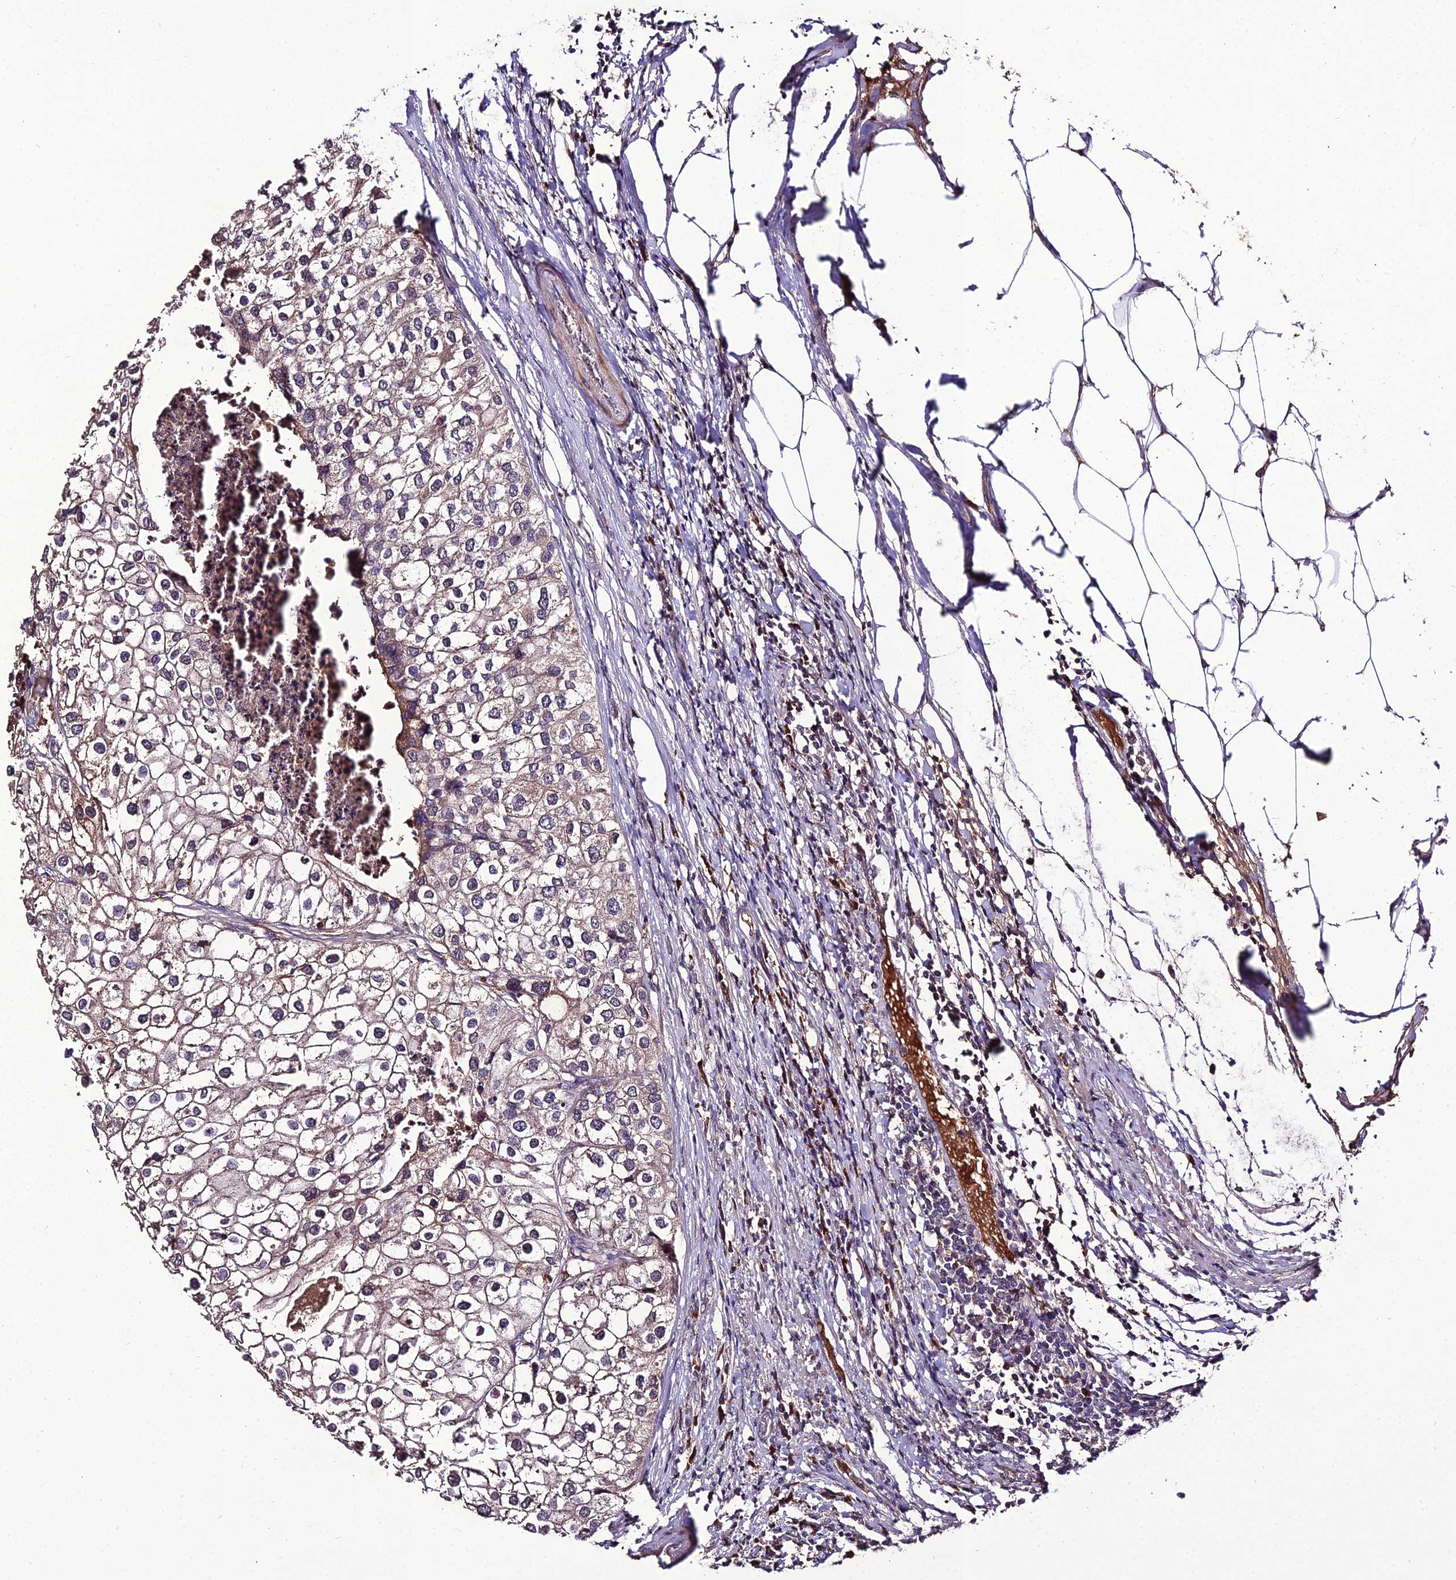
{"staining": {"intensity": "weak", "quantity": "25%-75%", "location": "cytoplasmic/membranous"}, "tissue": "urothelial cancer", "cell_type": "Tumor cells", "image_type": "cancer", "snomed": [{"axis": "morphology", "description": "Urothelial carcinoma, High grade"}, {"axis": "topography", "description": "Urinary bladder"}], "caption": "High-power microscopy captured an immunohistochemistry image of urothelial carcinoma (high-grade), revealing weak cytoplasmic/membranous expression in approximately 25%-75% of tumor cells. Using DAB (3,3'-diaminobenzidine) (brown) and hematoxylin (blue) stains, captured at high magnification using brightfield microscopy.", "gene": "KCTD16", "patient": {"sex": "male", "age": 64}}